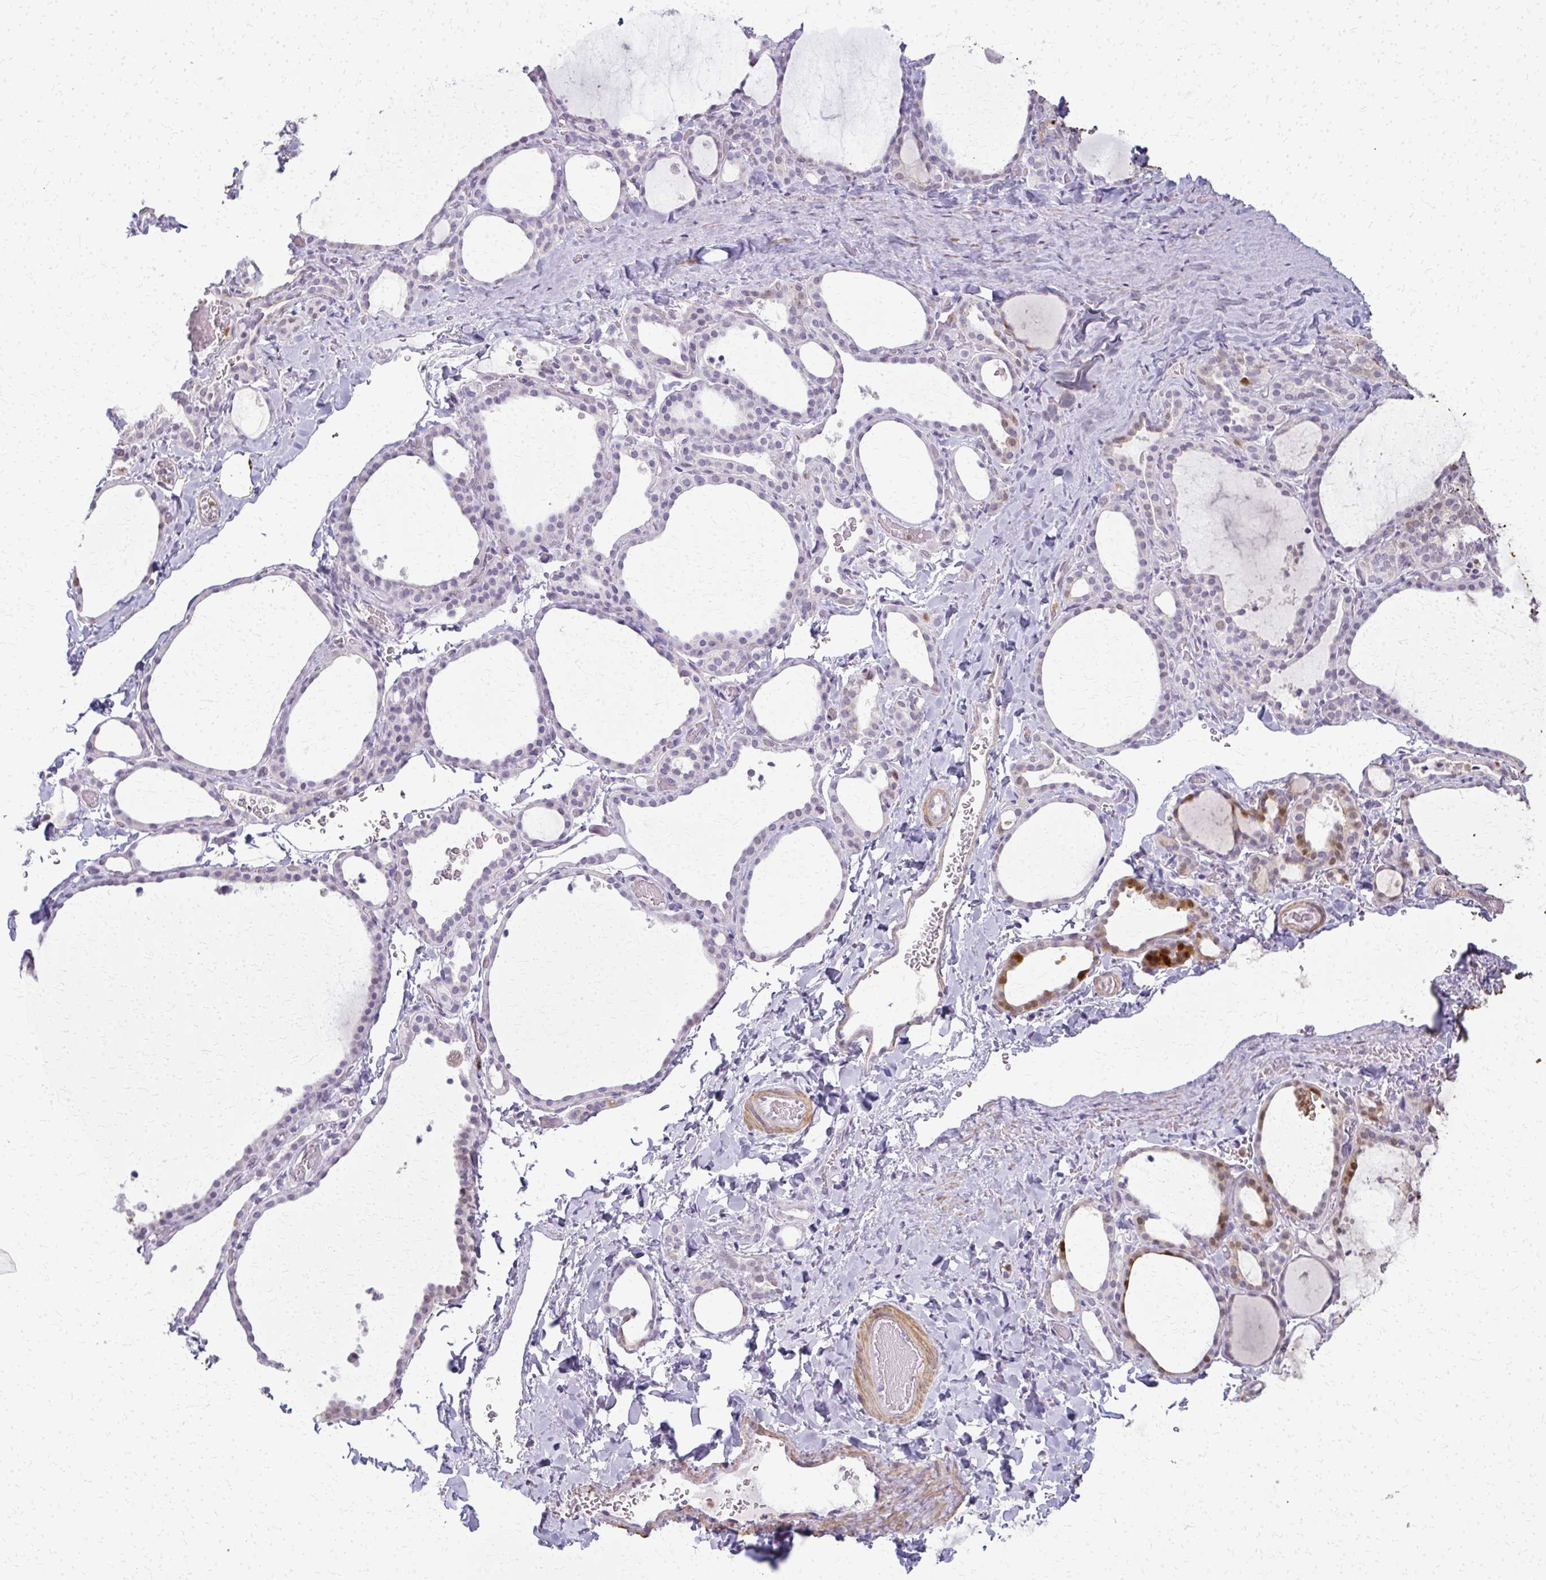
{"staining": {"intensity": "strong", "quantity": "<25%", "location": "cytoplasmic/membranous,nuclear"}, "tissue": "thyroid gland", "cell_type": "Glandular cells", "image_type": "normal", "snomed": [{"axis": "morphology", "description": "Normal tissue, NOS"}, {"axis": "topography", "description": "Thyroid gland"}], "caption": "Immunohistochemistry (DAB) staining of unremarkable human thyroid gland exhibits strong cytoplasmic/membranous,nuclear protein expression in approximately <25% of glandular cells. The staining is performed using DAB brown chromogen to label protein expression. The nuclei are counter-stained blue using hematoxylin.", "gene": "CA3", "patient": {"sex": "female", "age": 22}}